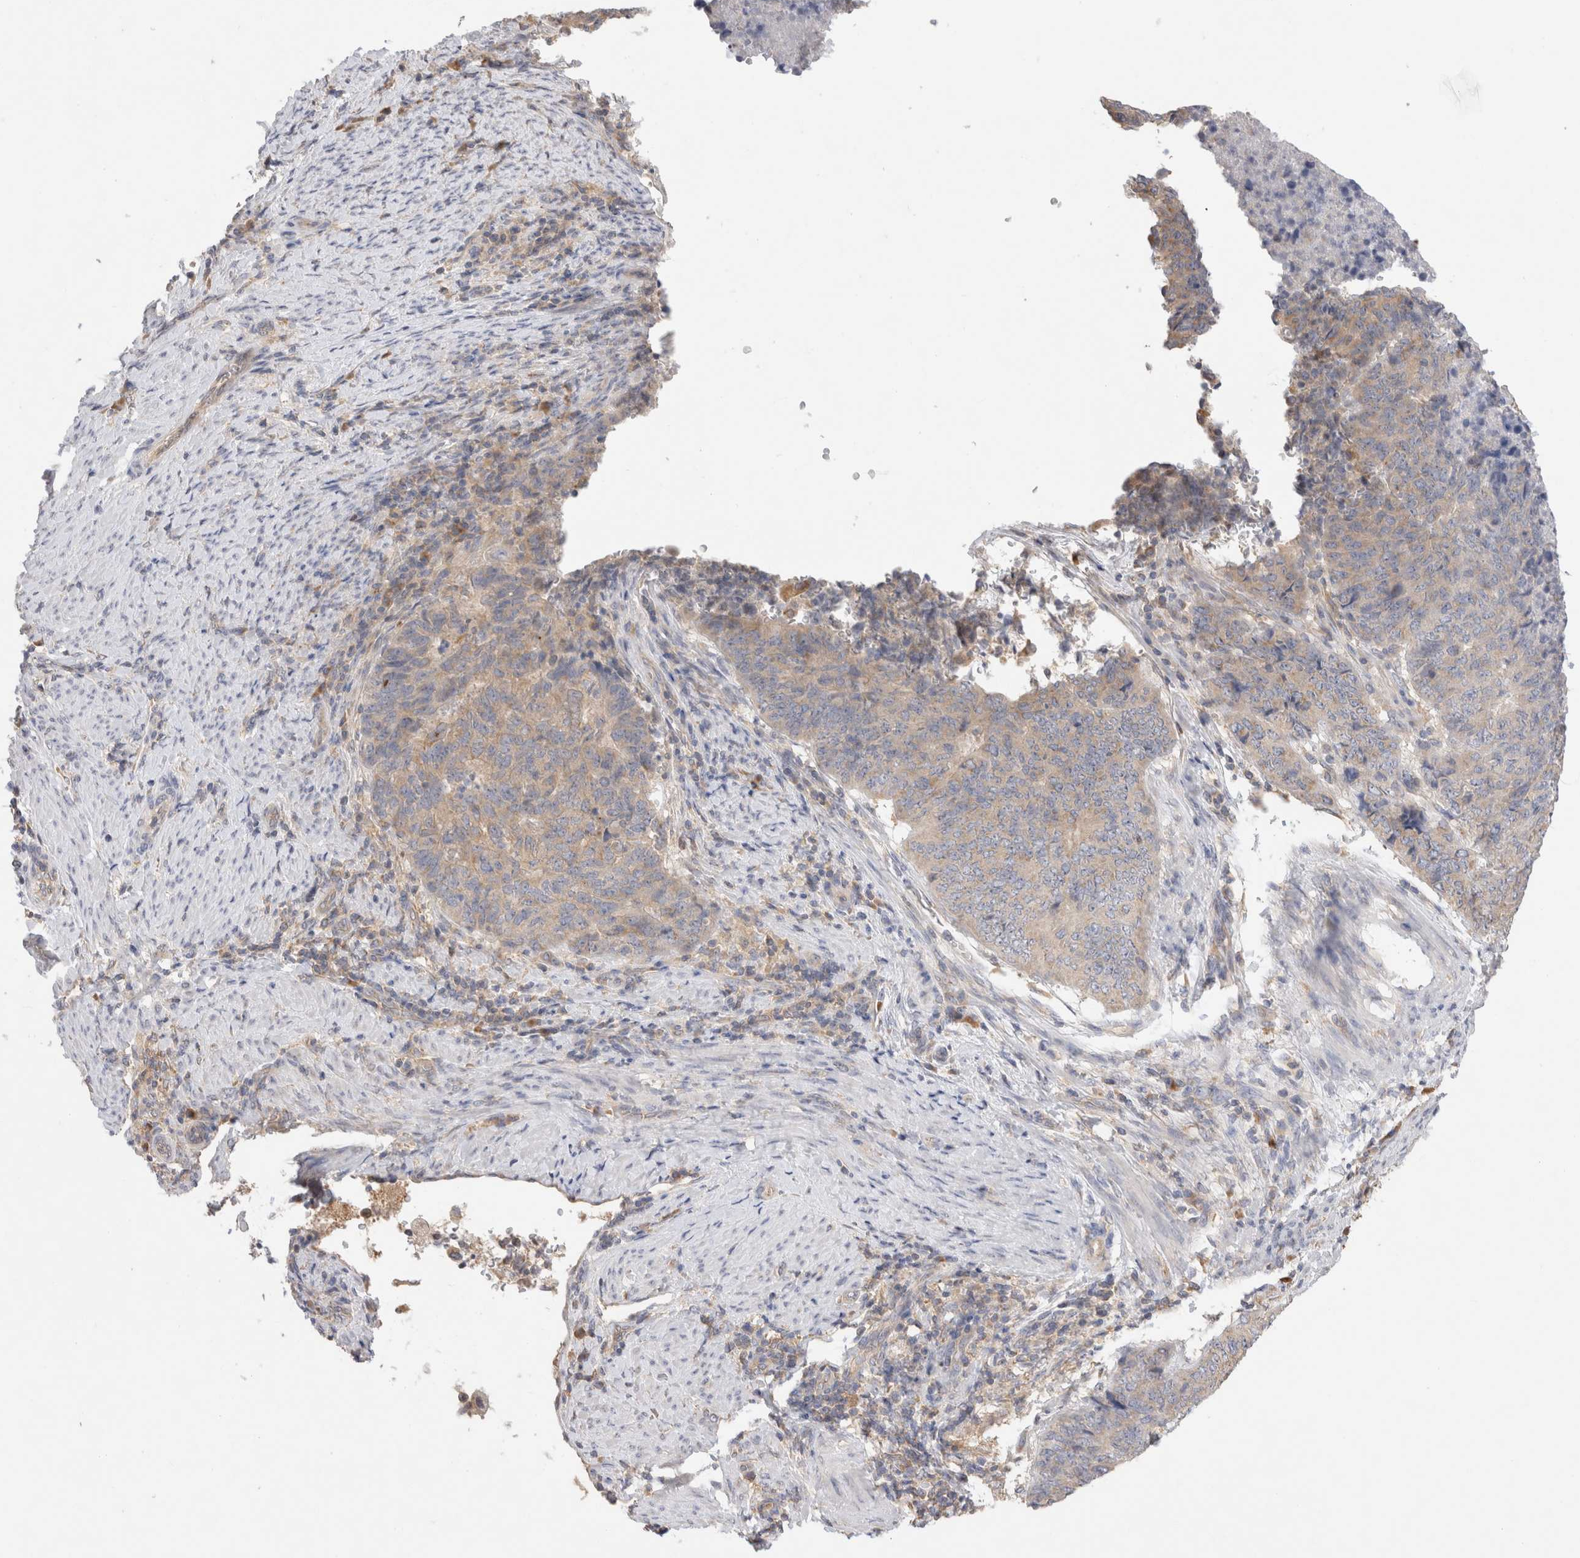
{"staining": {"intensity": "weak", "quantity": "25%-75%", "location": "cytoplasmic/membranous"}, "tissue": "endometrial cancer", "cell_type": "Tumor cells", "image_type": "cancer", "snomed": [{"axis": "morphology", "description": "Adenocarcinoma, NOS"}, {"axis": "topography", "description": "Endometrium"}], "caption": "Brown immunohistochemical staining in human endometrial adenocarcinoma displays weak cytoplasmic/membranous positivity in approximately 25%-75% of tumor cells.", "gene": "GAS1", "patient": {"sex": "female", "age": 80}}